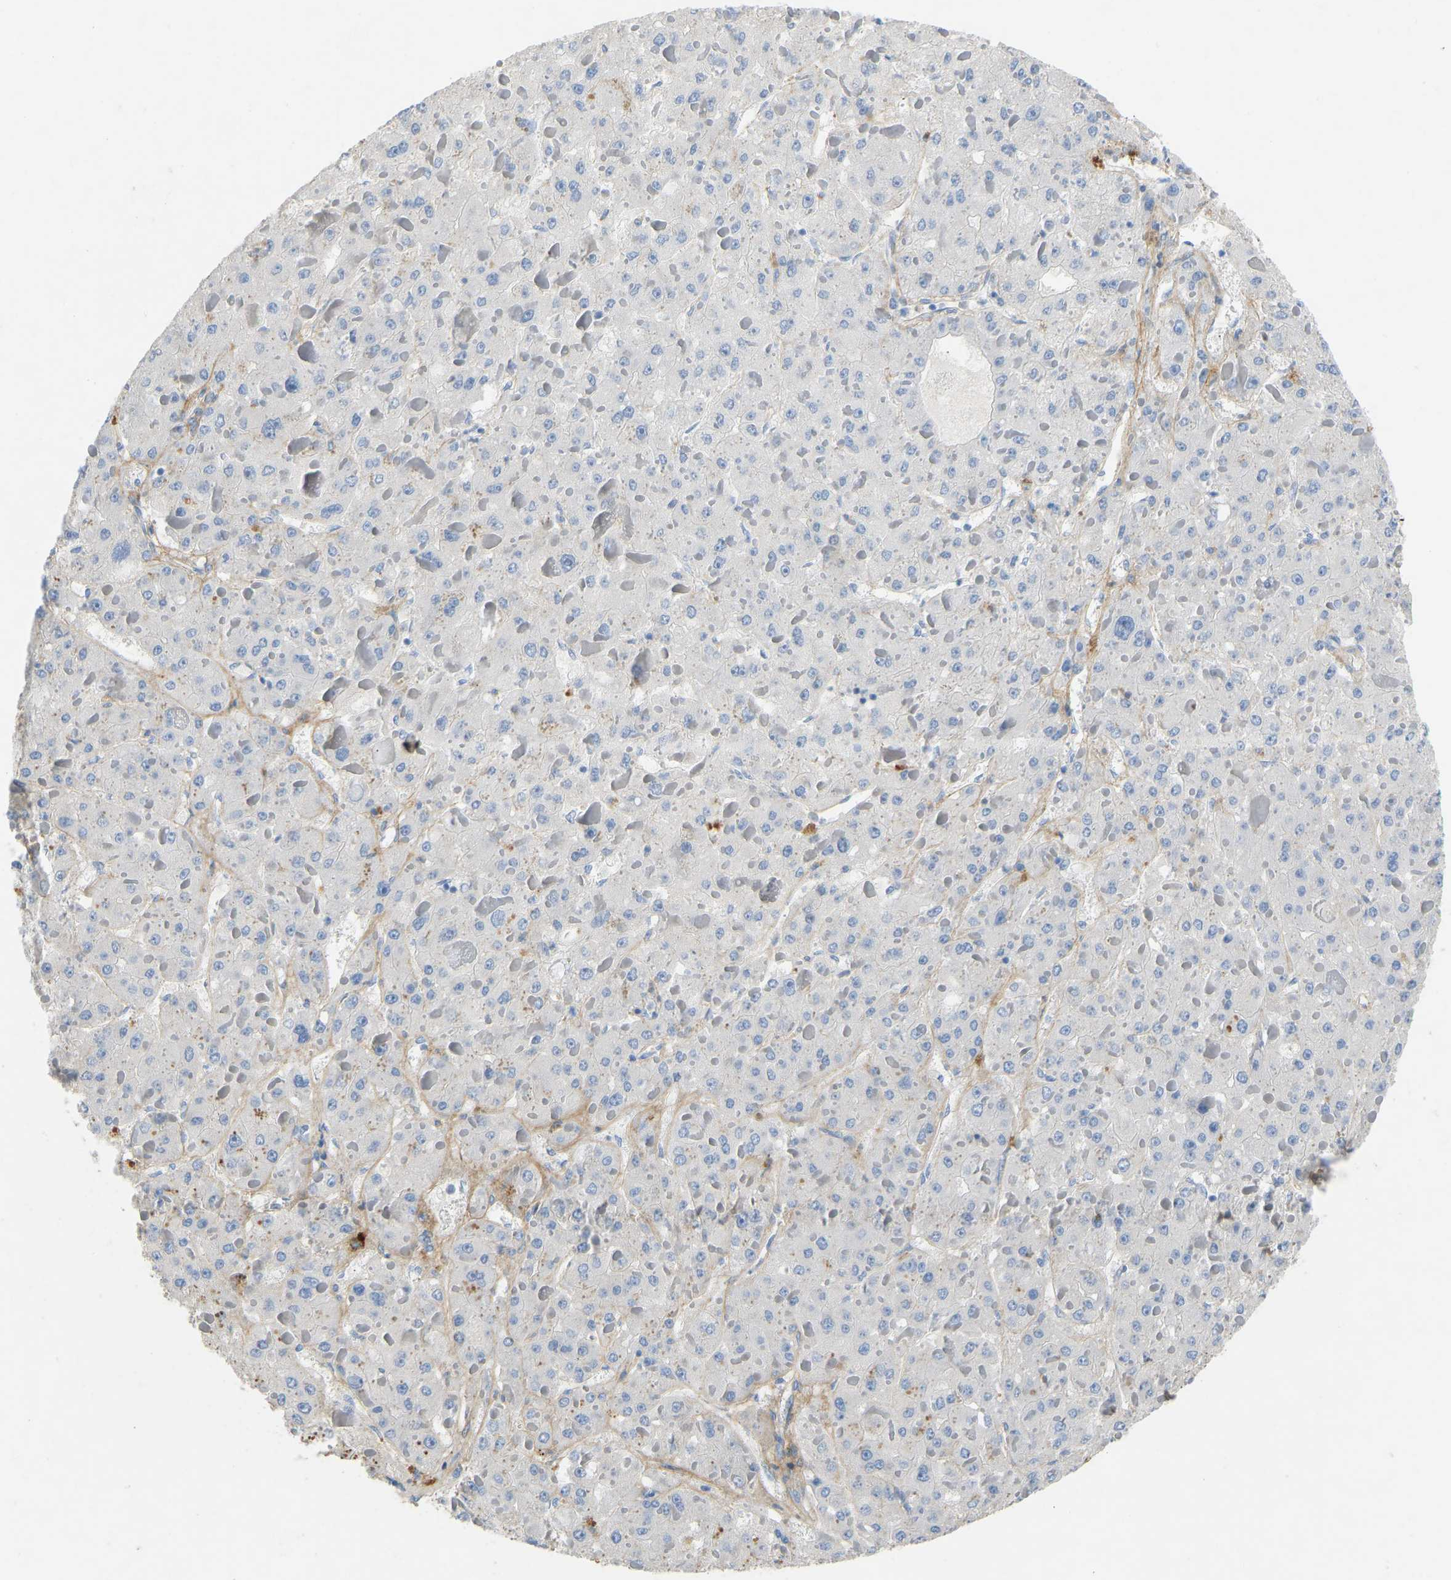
{"staining": {"intensity": "negative", "quantity": "none", "location": "none"}, "tissue": "liver cancer", "cell_type": "Tumor cells", "image_type": "cancer", "snomed": [{"axis": "morphology", "description": "Carcinoma, Hepatocellular, NOS"}, {"axis": "topography", "description": "Liver"}], "caption": "A high-resolution photomicrograph shows immunohistochemistry staining of liver hepatocellular carcinoma, which exhibits no significant staining in tumor cells.", "gene": "TECTA", "patient": {"sex": "female", "age": 73}}